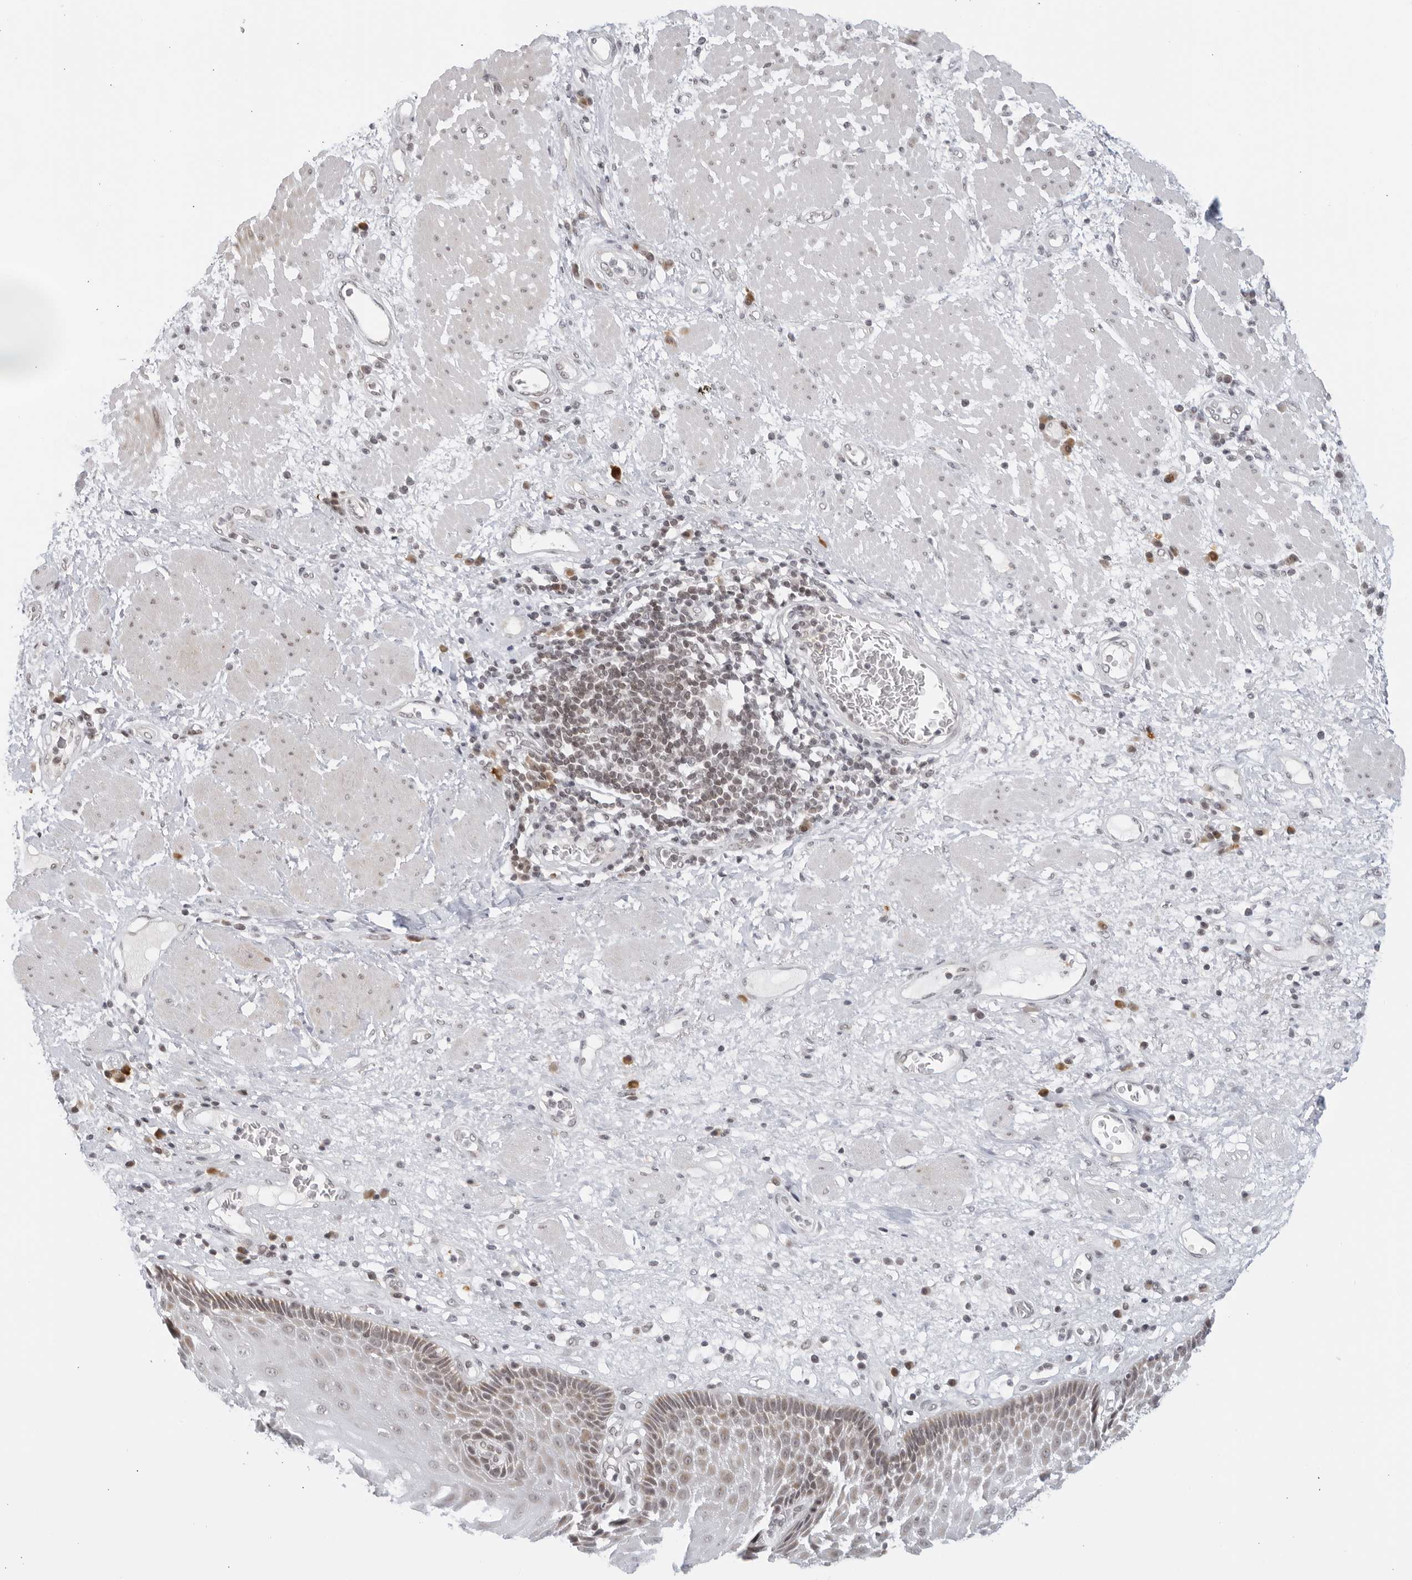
{"staining": {"intensity": "weak", "quantity": "<25%", "location": "nuclear"}, "tissue": "esophagus", "cell_type": "Squamous epithelial cells", "image_type": "normal", "snomed": [{"axis": "morphology", "description": "Normal tissue, NOS"}, {"axis": "morphology", "description": "Adenocarcinoma, NOS"}, {"axis": "topography", "description": "Esophagus"}], "caption": "An immunohistochemistry (IHC) micrograph of normal esophagus is shown. There is no staining in squamous epithelial cells of esophagus. Brightfield microscopy of IHC stained with DAB (brown) and hematoxylin (blue), captured at high magnification.", "gene": "RAB11FIP3", "patient": {"sex": "male", "age": 62}}